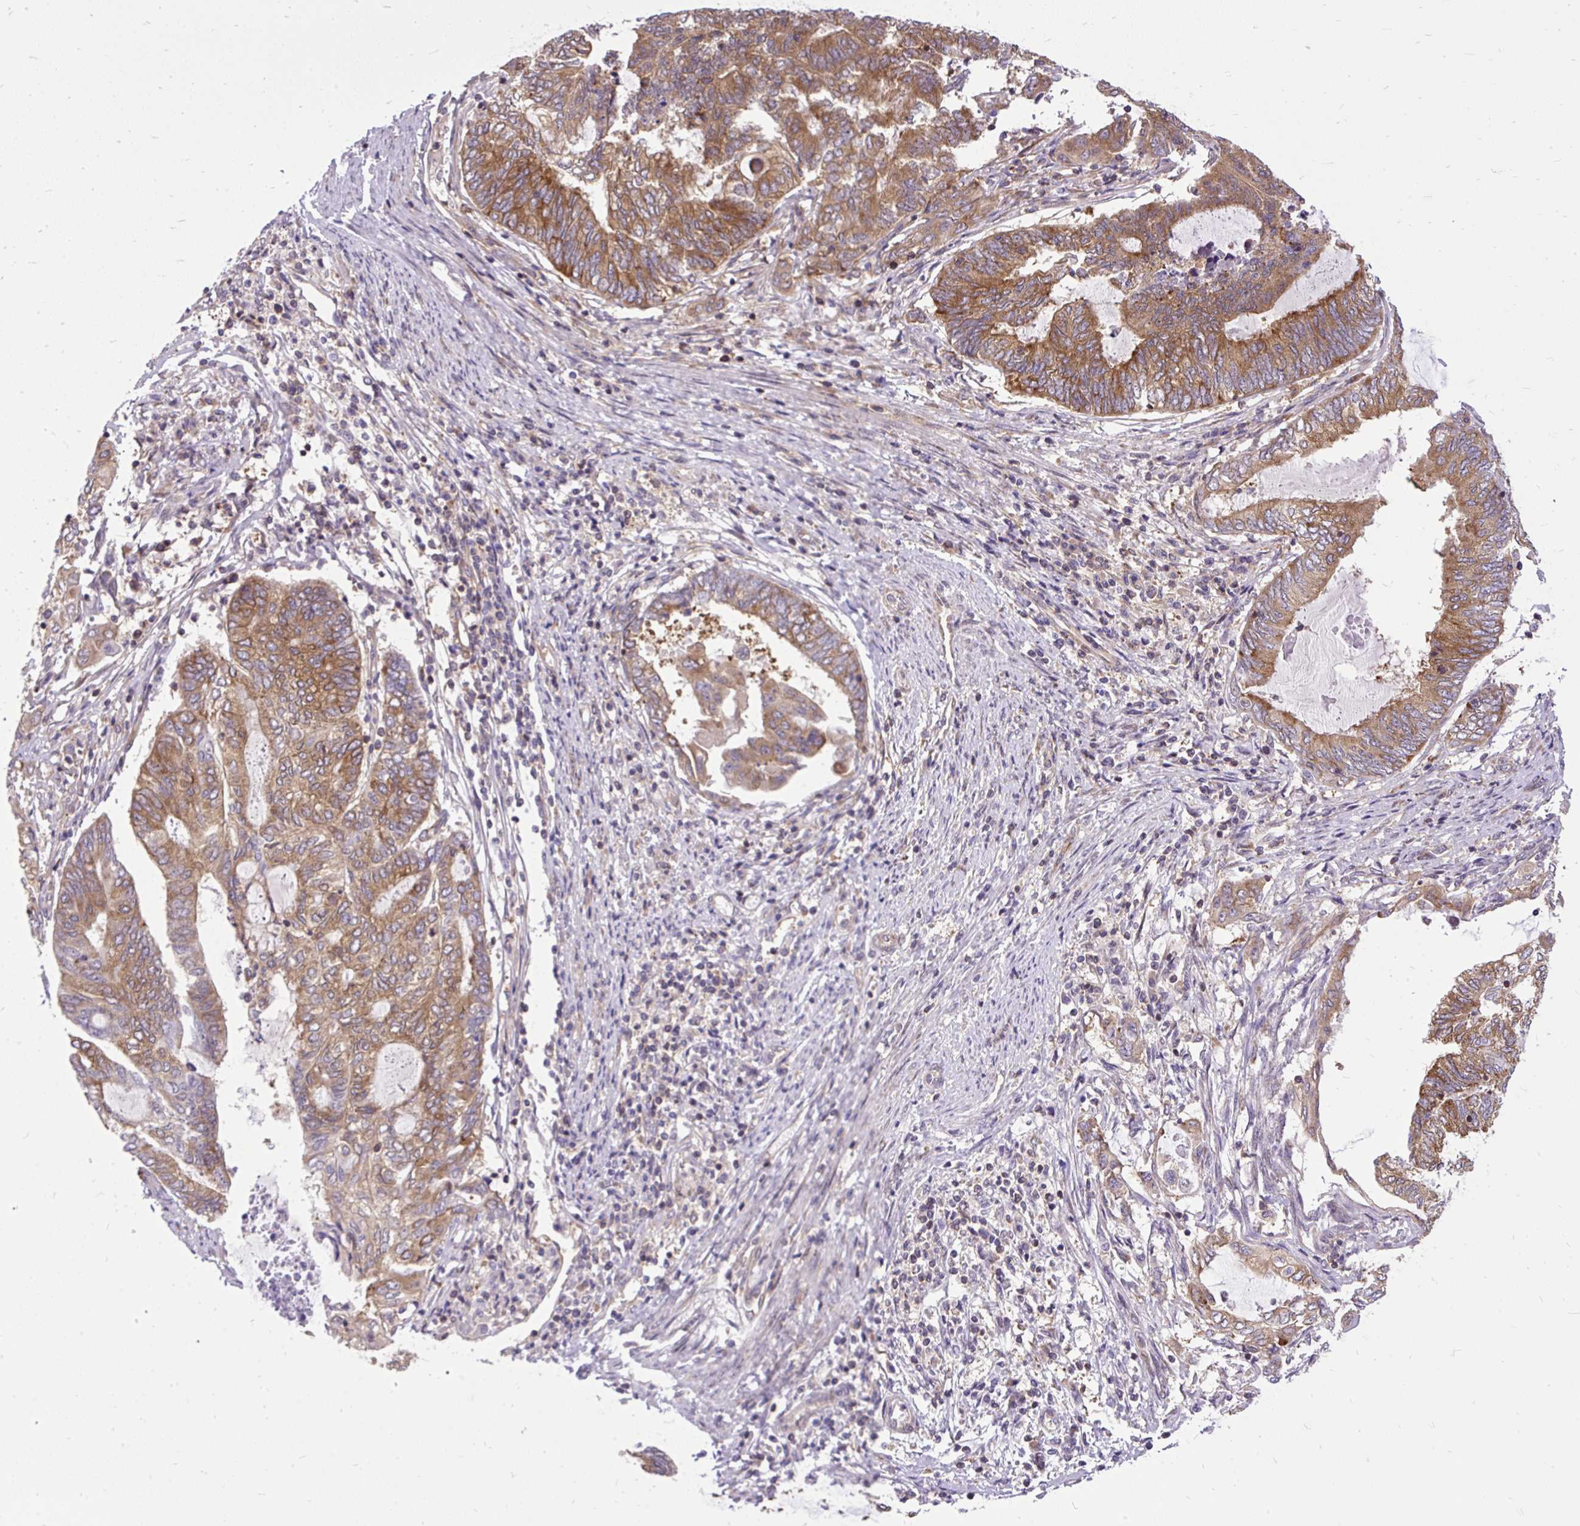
{"staining": {"intensity": "moderate", "quantity": ">75%", "location": "cytoplasmic/membranous"}, "tissue": "endometrial cancer", "cell_type": "Tumor cells", "image_type": "cancer", "snomed": [{"axis": "morphology", "description": "Adenocarcinoma, NOS"}, {"axis": "topography", "description": "Uterus"}, {"axis": "topography", "description": "Endometrium"}], "caption": "A micrograph of human adenocarcinoma (endometrial) stained for a protein shows moderate cytoplasmic/membranous brown staining in tumor cells.", "gene": "TRIM17", "patient": {"sex": "female", "age": 70}}